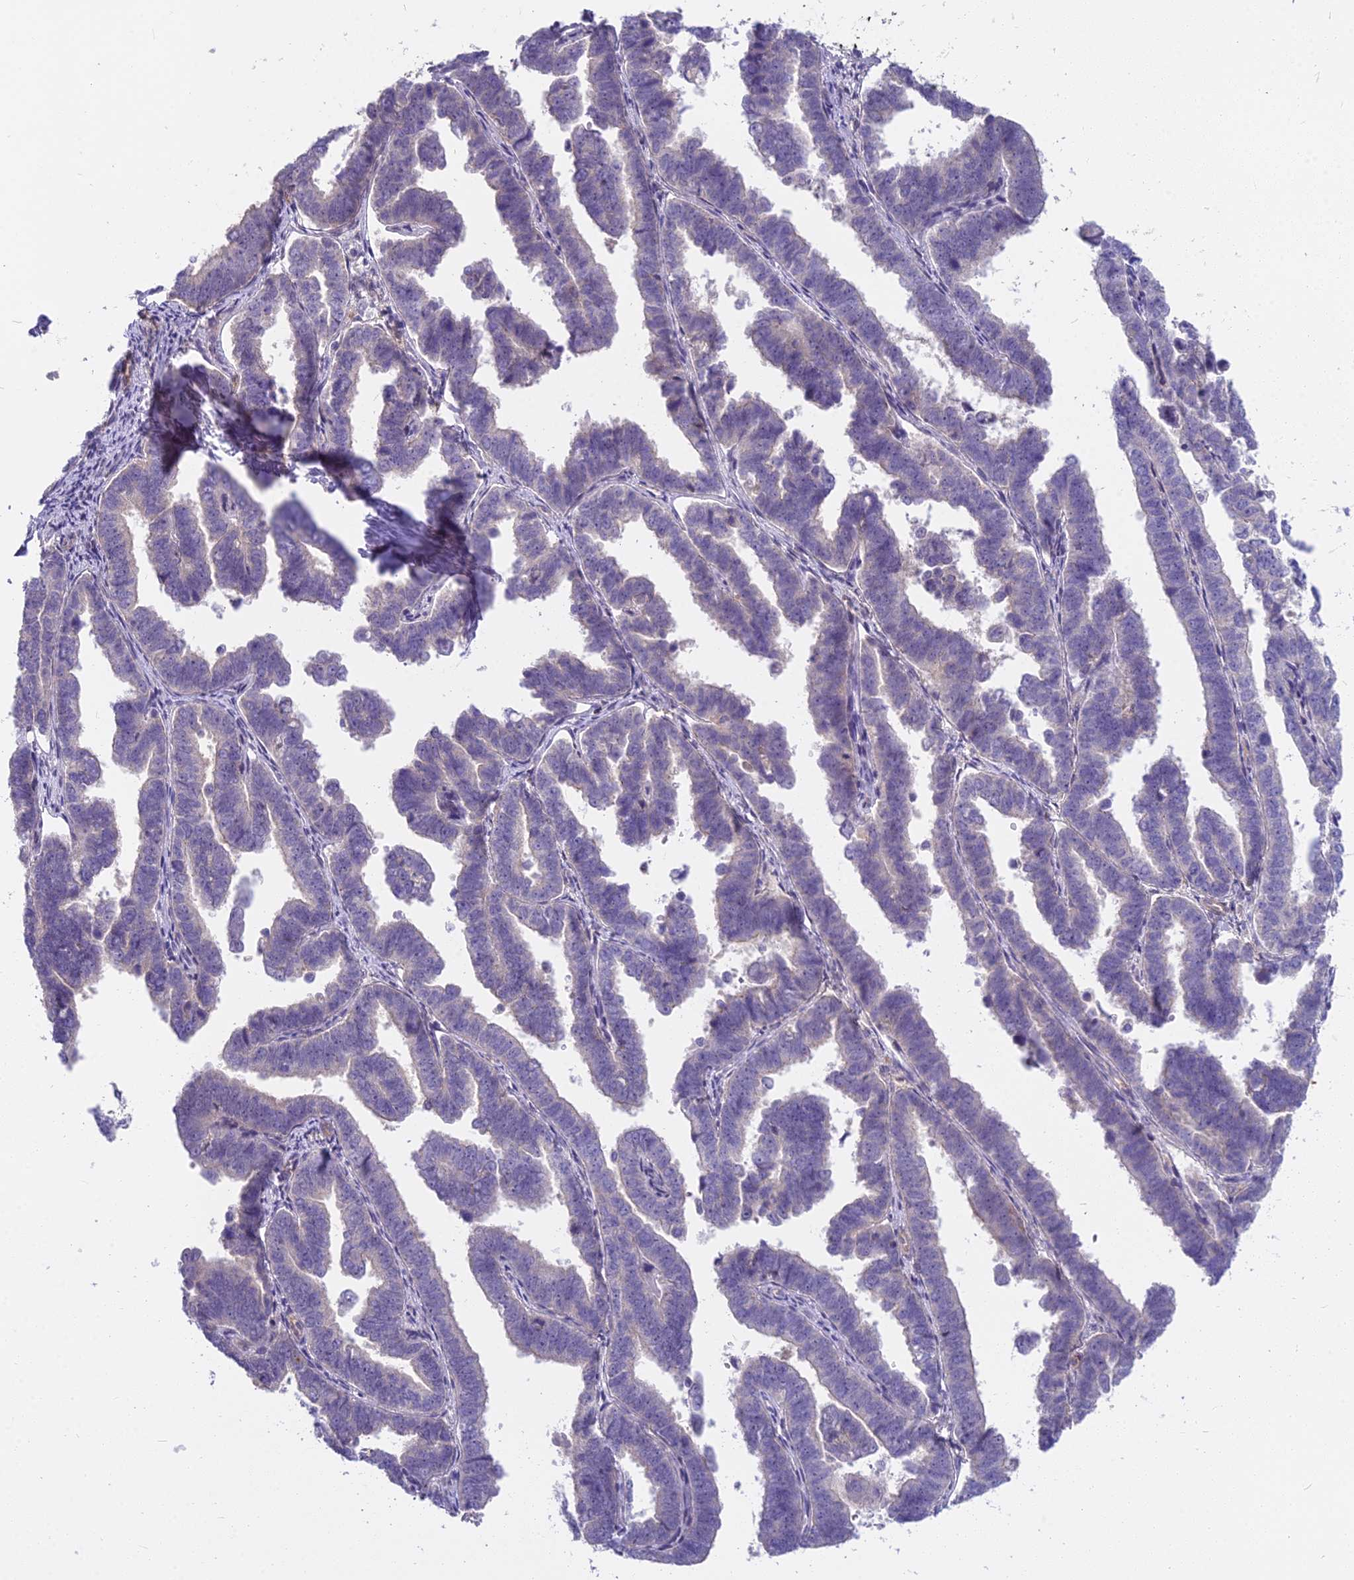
{"staining": {"intensity": "negative", "quantity": "none", "location": "none"}, "tissue": "endometrial cancer", "cell_type": "Tumor cells", "image_type": "cancer", "snomed": [{"axis": "morphology", "description": "Adenocarcinoma, NOS"}, {"axis": "topography", "description": "Endometrium"}], "caption": "Immunohistochemistry (IHC) photomicrograph of neoplastic tissue: human adenocarcinoma (endometrial) stained with DAB (3,3'-diaminobenzidine) reveals no significant protein staining in tumor cells.", "gene": "HLA-DOA", "patient": {"sex": "female", "age": 75}}